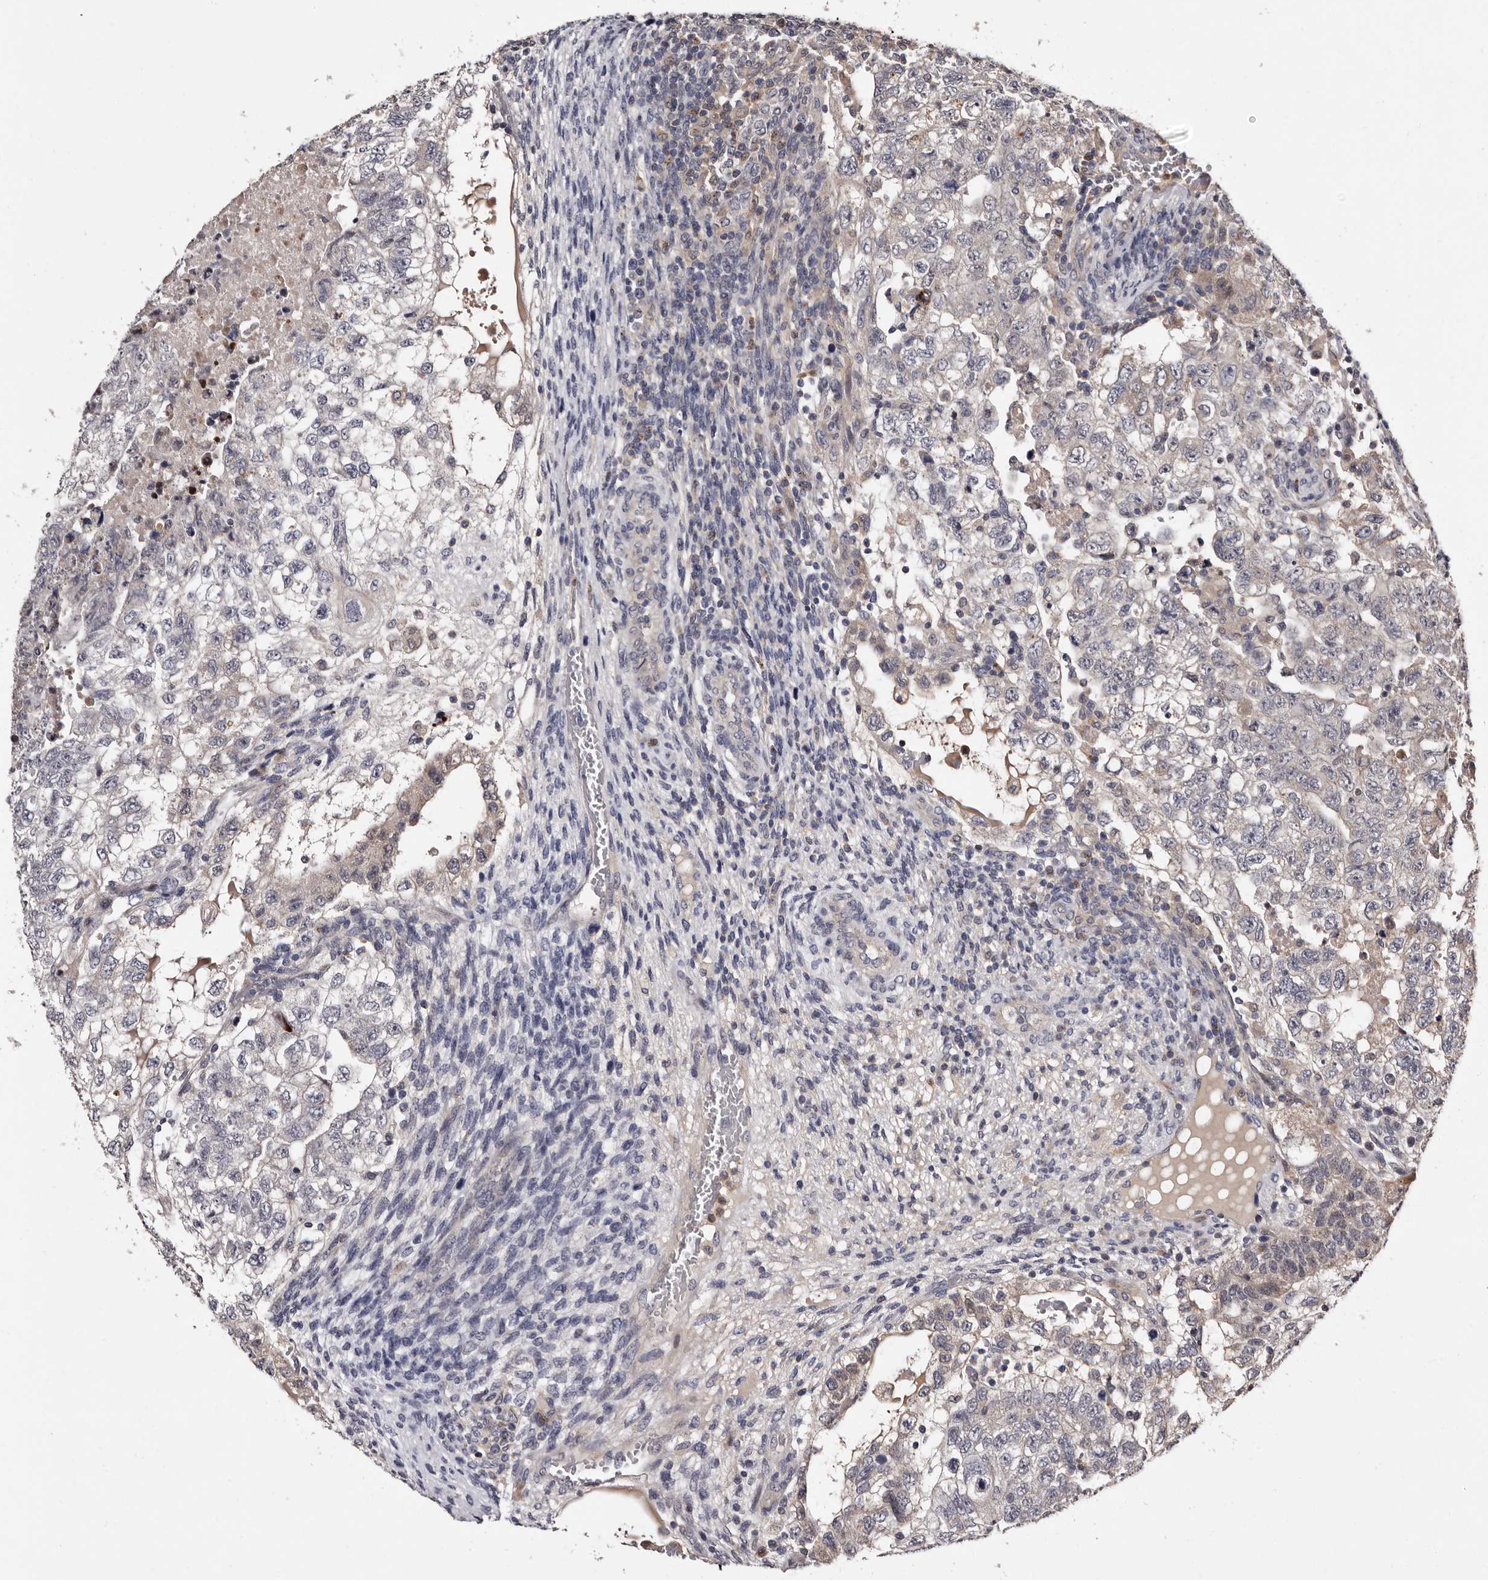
{"staining": {"intensity": "weak", "quantity": "<25%", "location": "cytoplasmic/membranous"}, "tissue": "testis cancer", "cell_type": "Tumor cells", "image_type": "cancer", "snomed": [{"axis": "morphology", "description": "Carcinoma, Embryonal, NOS"}, {"axis": "topography", "description": "Testis"}], "caption": "Embryonal carcinoma (testis) was stained to show a protein in brown. There is no significant staining in tumor cells.", "gene": "DNPH1", "patient": {"sex": "male", "age": 36}}